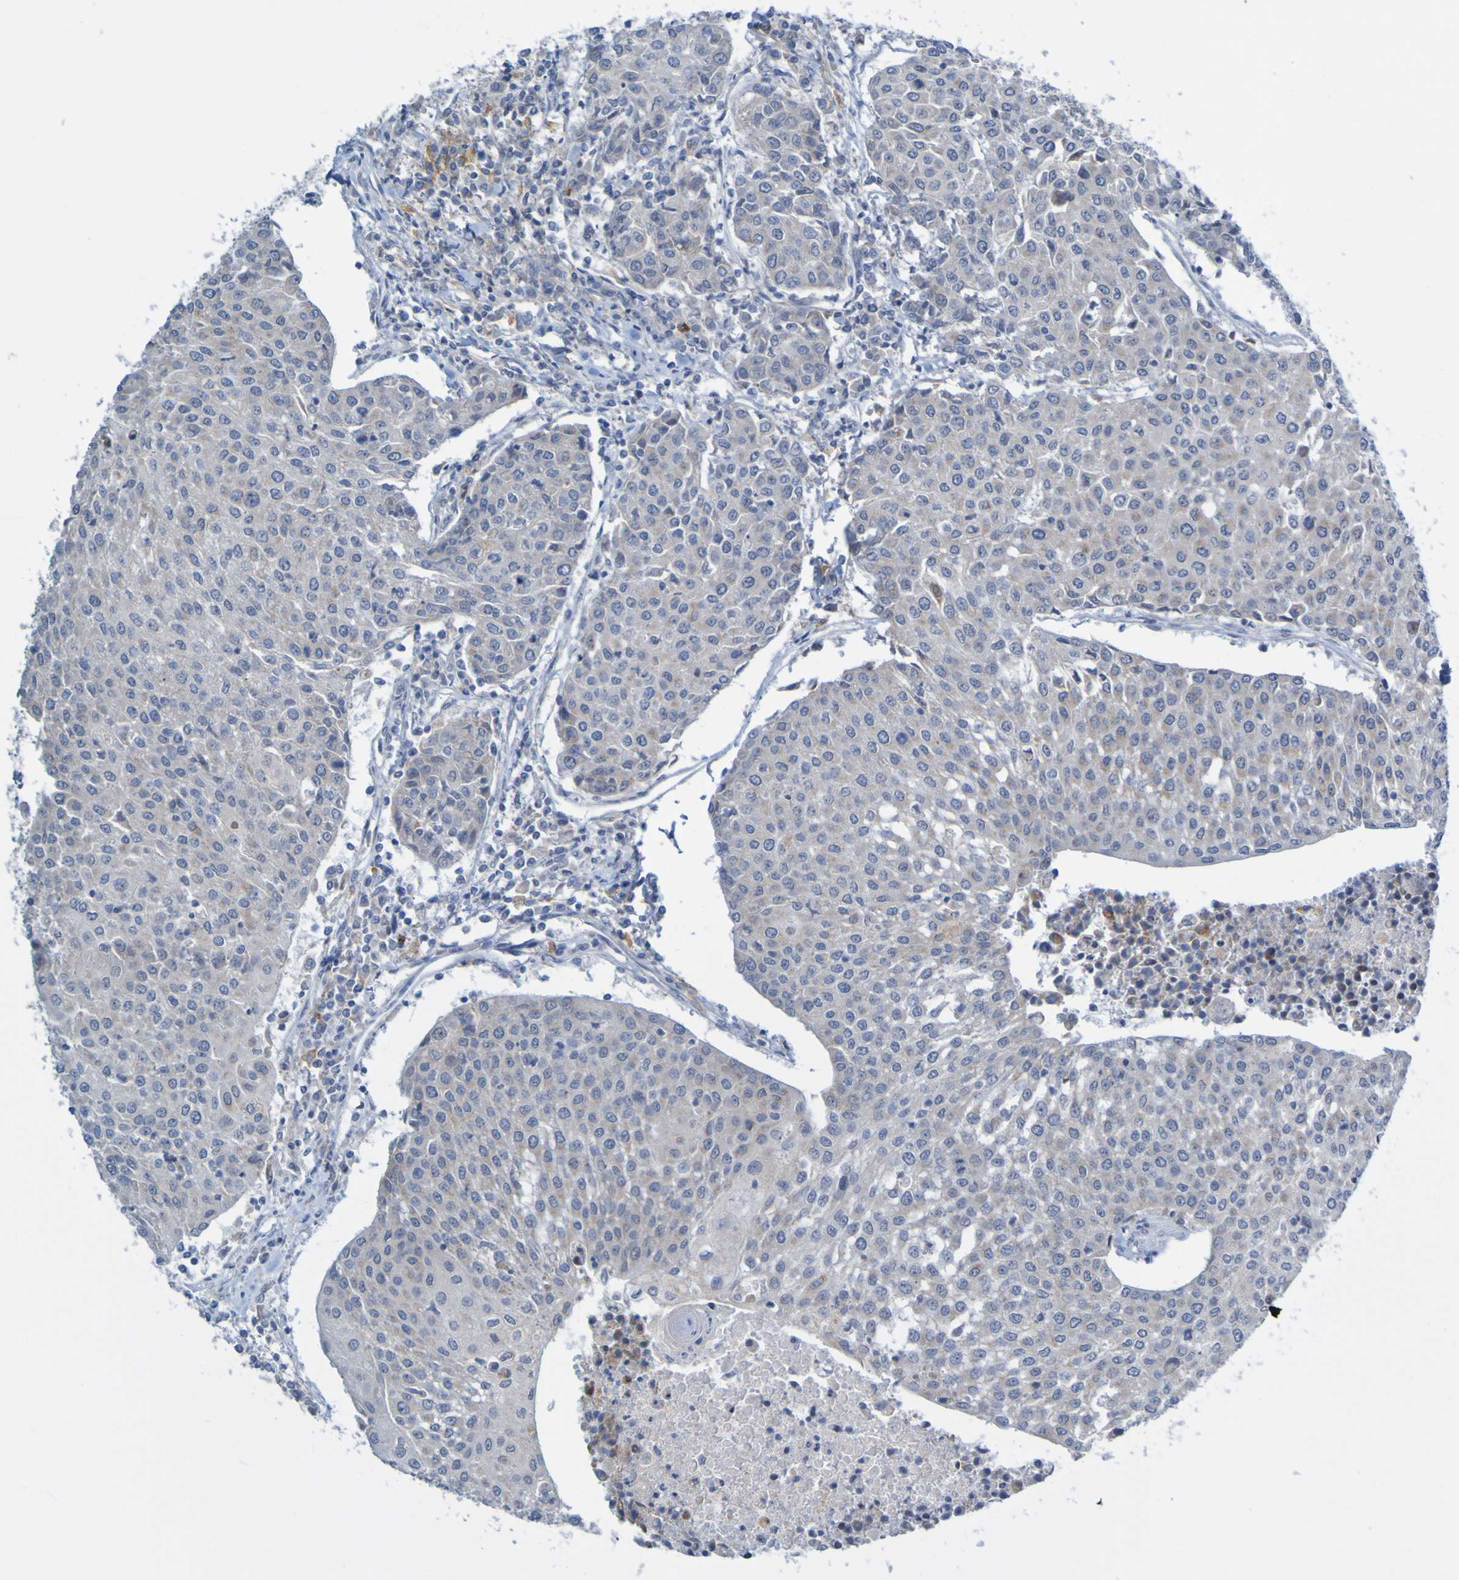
{"staining": {"intensity": "negative", "quantity": "none", "location": "none"}, "tissue": "urothelial cancer", "cell_type": "Tumor cells", "image_type": "cancer", "snomed": [{"axis": "morphology", "description": "Urothelial carcinoma, High grade"}, {"axis": "topography", "description": "Urinary bladder"}], "caption": "Immunohistochemical staining of human urothelial cancer shows no significant staining in tumor cells.", "gene": "LILRB5", "patient": {"sex": "female", "age": 85}}